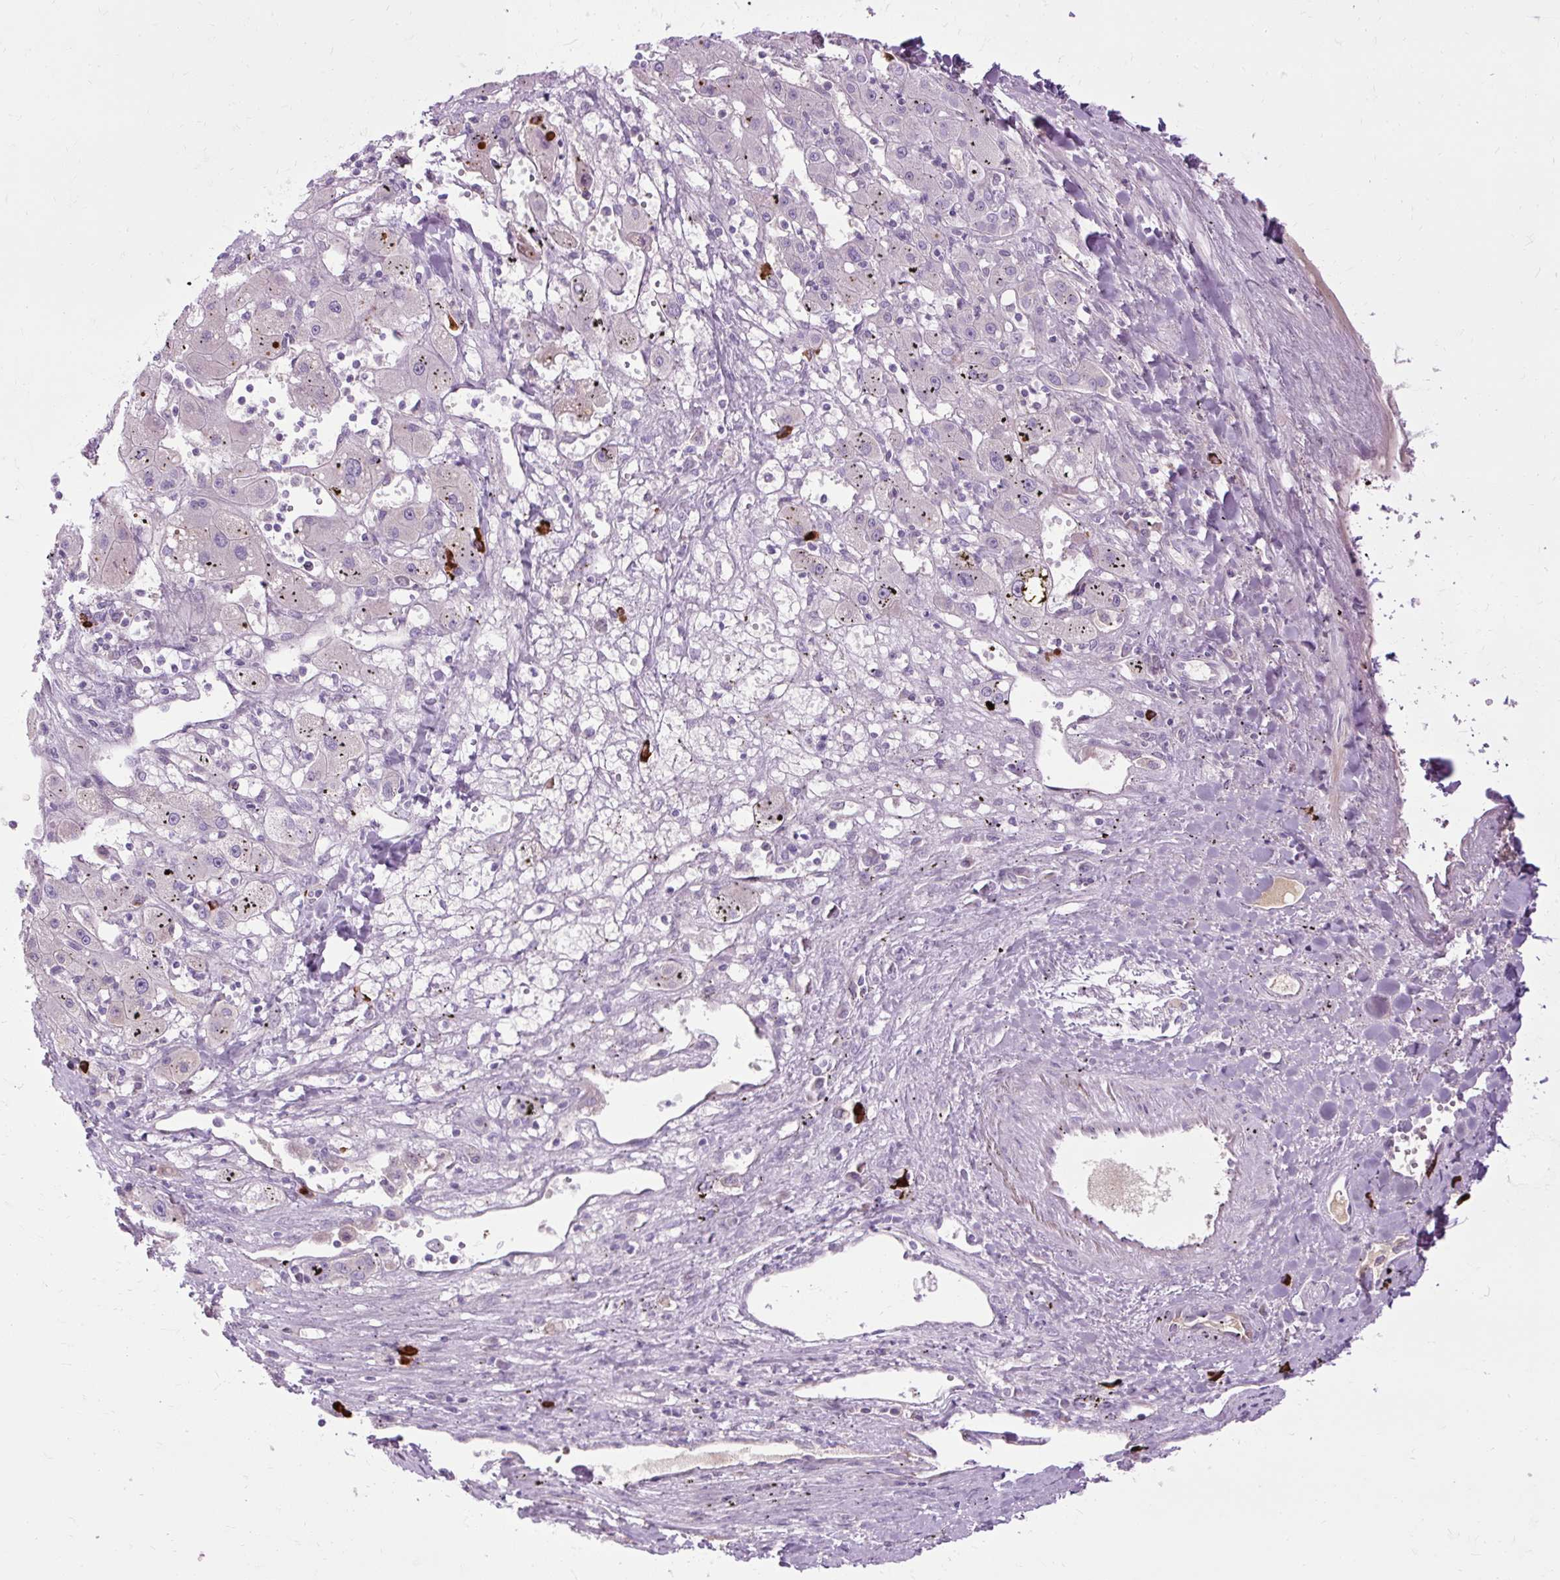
{"staining": {"intensity": "negative", "quantity": "none", "location": "none"}, "tissue": "liver cancer", "cell_type": "Tumor cells", "image_type": "cancer", "snomed": [{"axis": "morphology", "description": "Carcinoma, Hepatocellular, NOS"}, {"axis": "topography", "description": "Liver"}], "caption": "A micrograph of liver cancer stained for a protein reveals no brown staining in tumor cells.", "gene": "ARRDC2", "patient": {"sex": "male", "age": 72}}